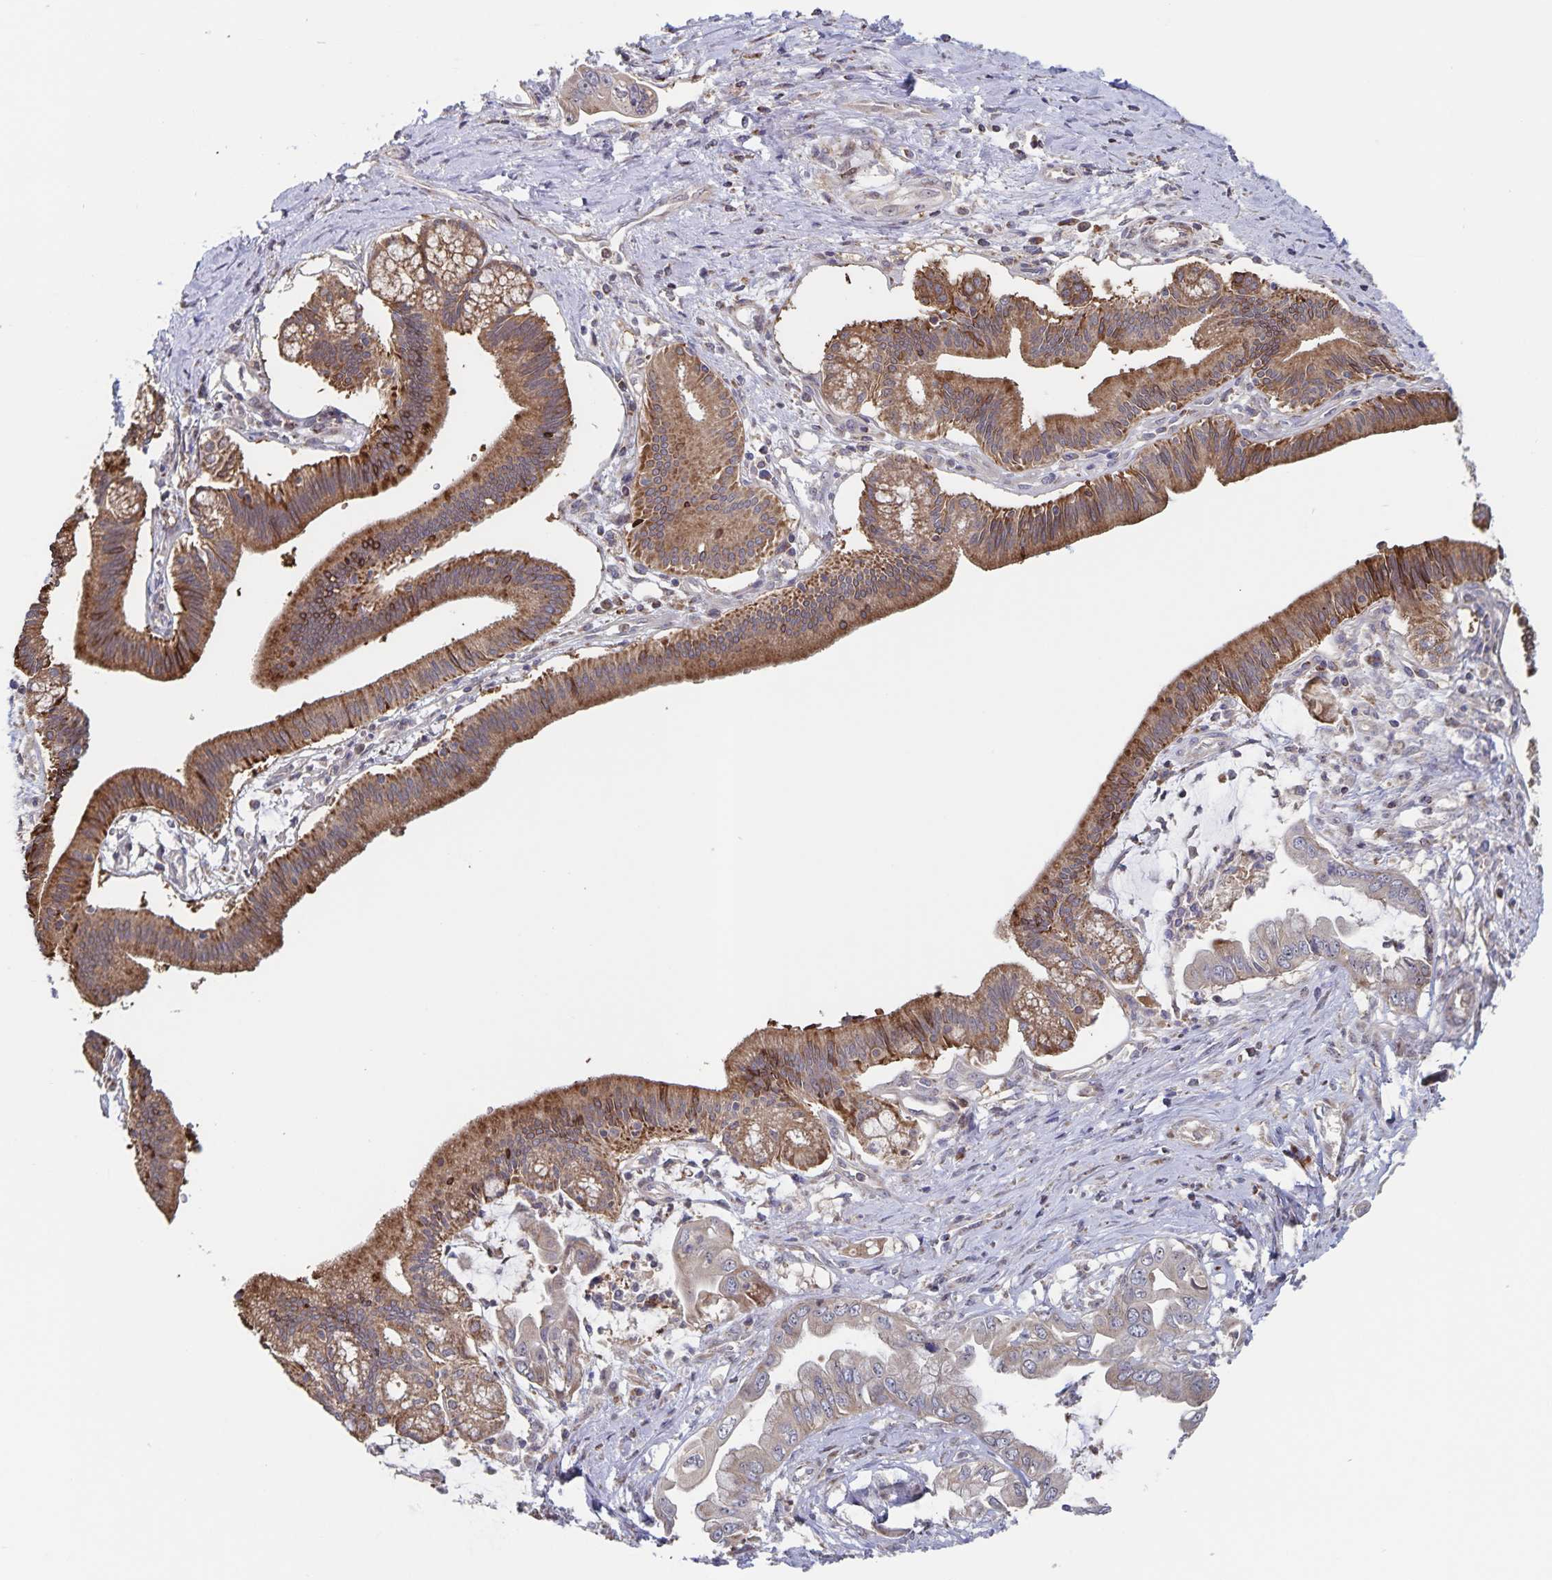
{"staining": {"intensity": "weak", "quantity": ">75%", "location": "cytoplasmic/membranous"}, "tissue": "pancreatic cancer", "cell_type": "Tumor cells", "image_type": "cancer", "snomed": [{"axis": "morphology", "description": "Adenocarcinoma, NOS"}, {"axis": "topography", "description": "Pancreas"}], "caption": "Tumor cells show weak cytoplasmic/membranous expression in about >75% of cells in pancreatic adenocarcinoma. (Brightfield microscopy of DAB IHC at high magnification).", "gene": "ACACA", "patient": {"sex": "male", "age": 61}}